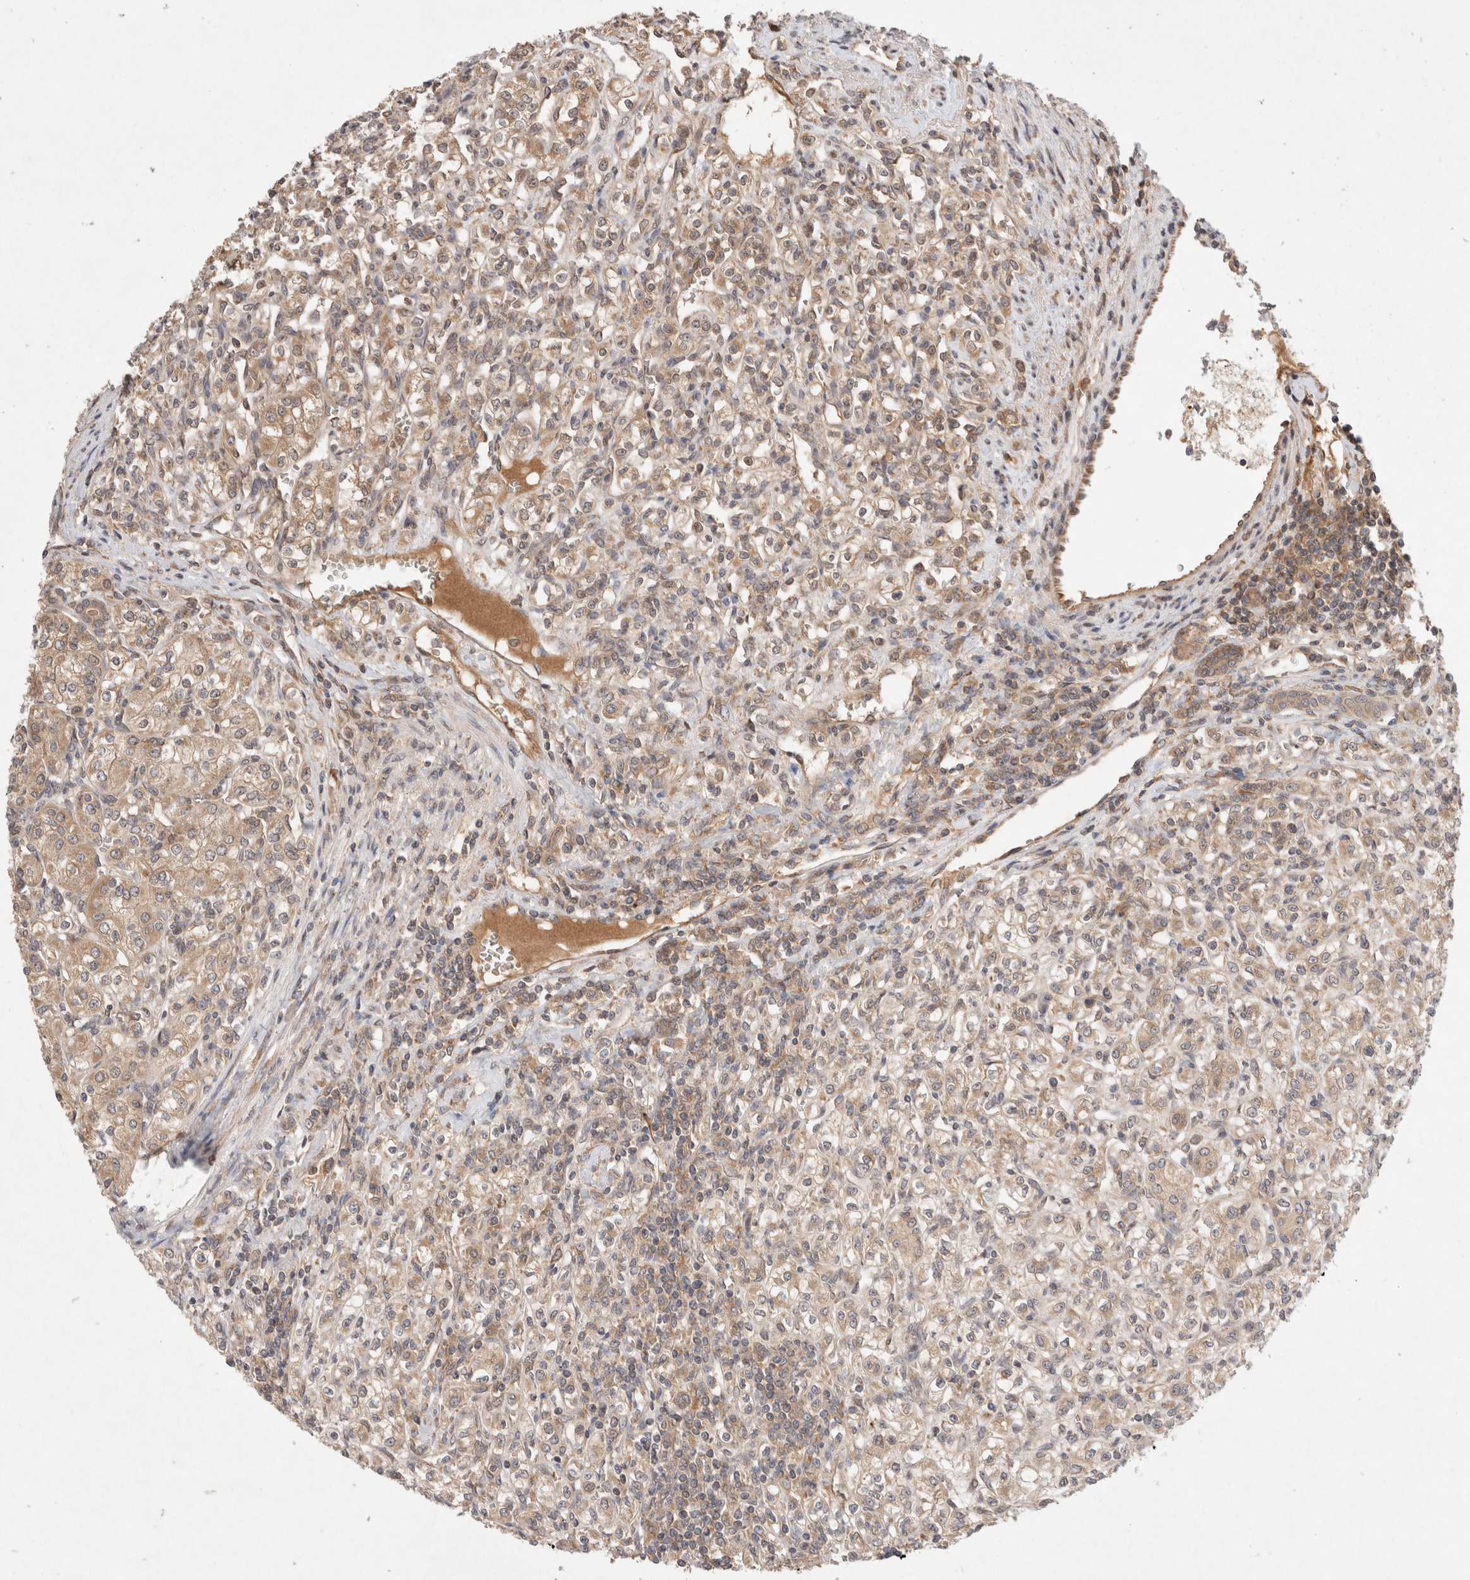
{"staining": {"intensity": "weak", "quantity": ">75%", "location": "cytoplasmic/membranous"}, "tissue": "renal cancer", "cell_type": "Tumor cells", "image_type": "cancer", "snomed": [{"axis": "morphology", "description": "Adenocarcinoma, NOS"}, {"axis": "topography", "description": "Kidney"}], "caption": "A low amount of weak cytoplasmic/membranous expression is present in about >75% of tumor cells in renal cancer tissue.", "gene": "KLHL20", "patient": {"sex": "male", "age": 77}}